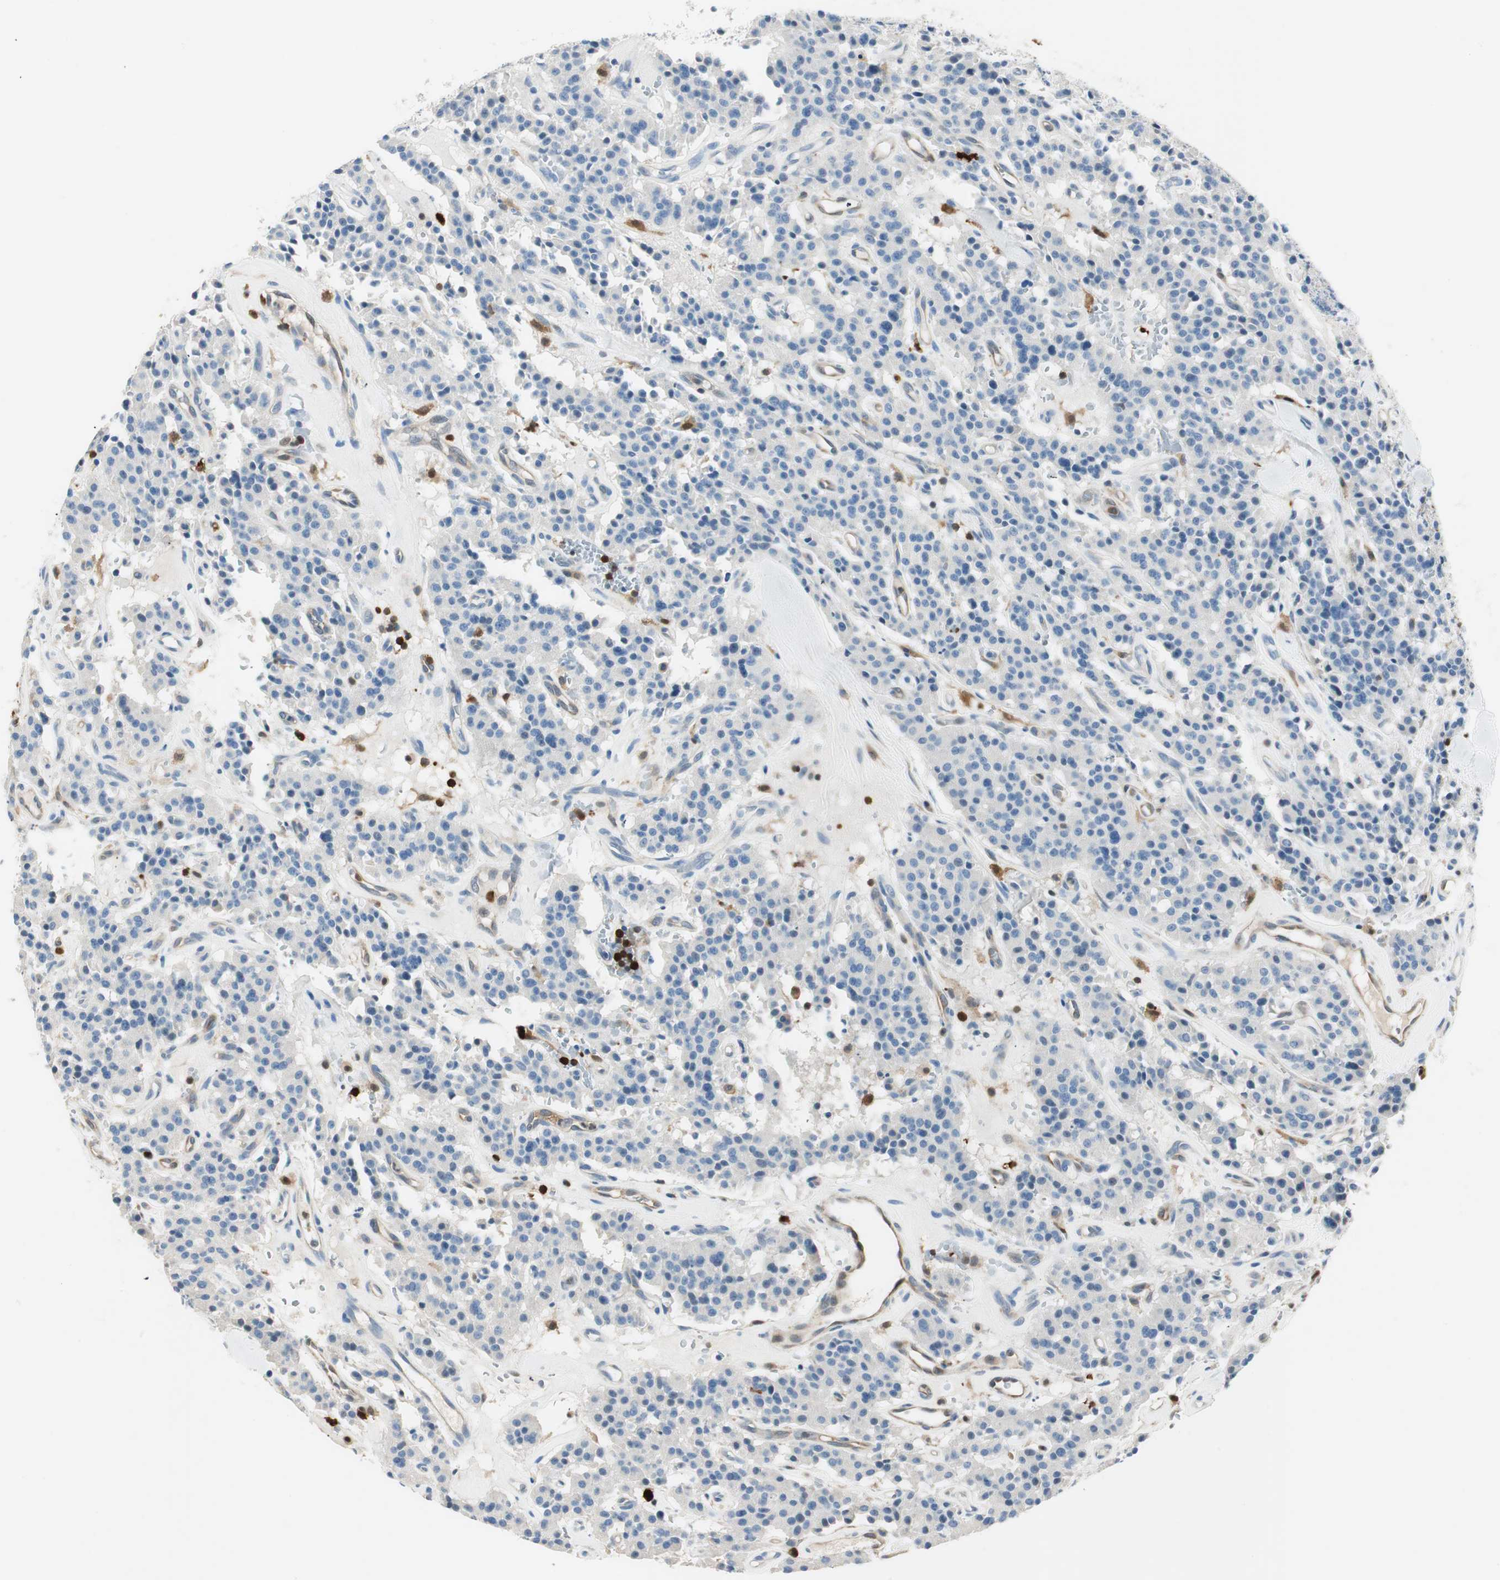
{"staining": {"intensity": "negative", "quantity": "none", "location": "none"}, "tissue": "carcinoid", "cell_type": "Tumor cells", "image_type": "cancer", "snomed": [{"axis": "morphology", "description": "Carcinoid, malignant, NOS"}, {"axis": "topography", "description": "Lung"}], "caption": "Immunohistochemical staining of human carcinoid shows no significant expression in tumor cells.", "gene": "COTL1", "patient": {"sex": "male", "age": 30}}